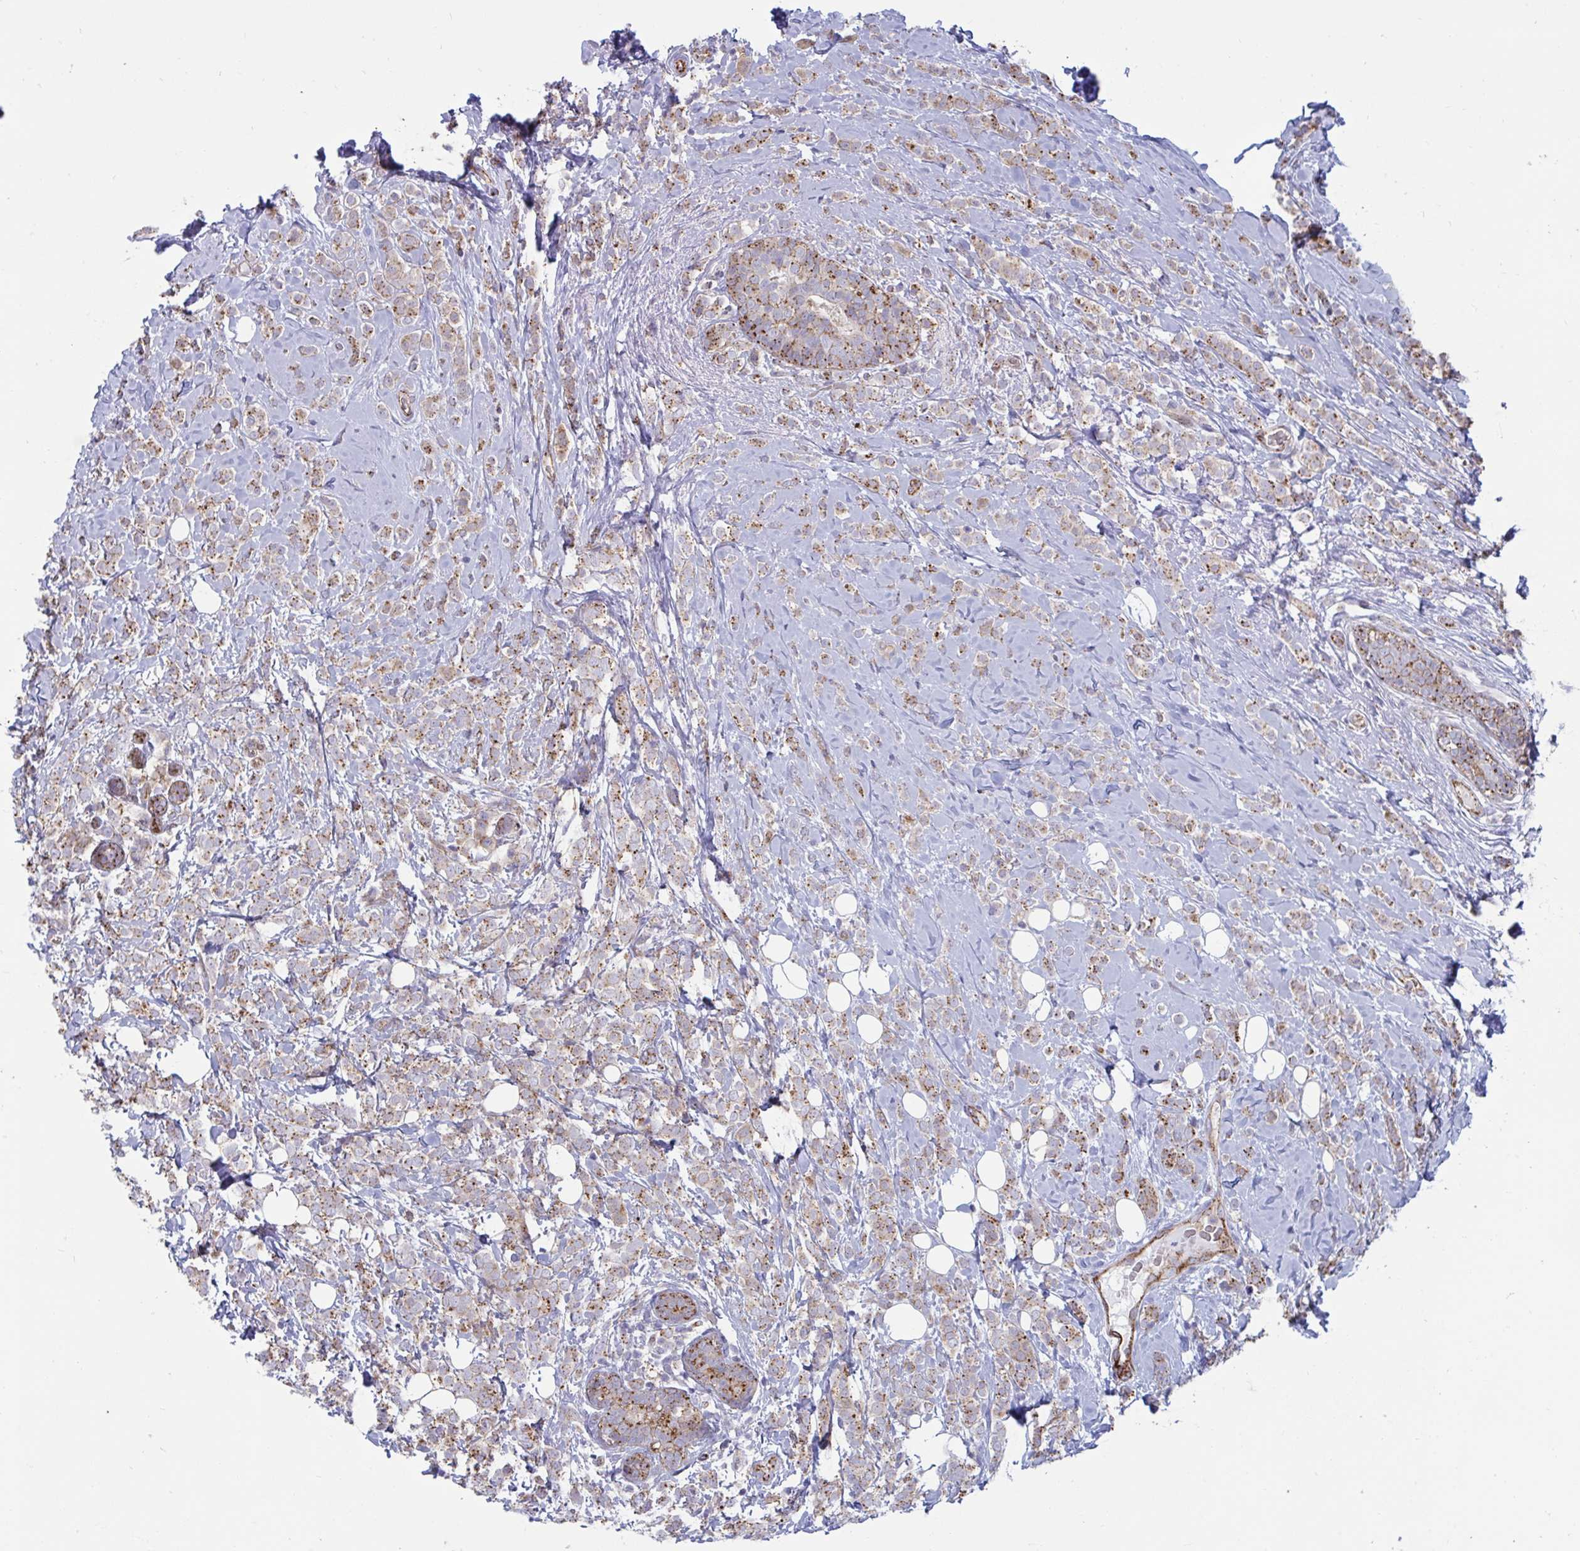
{"staining": {"intensity": "moderate", "quantity": ">75%", "location": "cytoplasmic/membranous"}, "tissue": "breast cancer", "cell_type": "Tumor cells", "image_type": "cancer", "snomed": [{"axis": "morphology", "description": "Lobular carcinoma"}, {"axis": "topography", "description": "Breast"}], "caption": "An image of lobular carcinoma (breast) stained for a protein demonstrates moderate cytoplasmic/membranous brown staining in tumor cells.", "gene": "SLC9A6", "patient": {"sex": "female", "age": 49}}